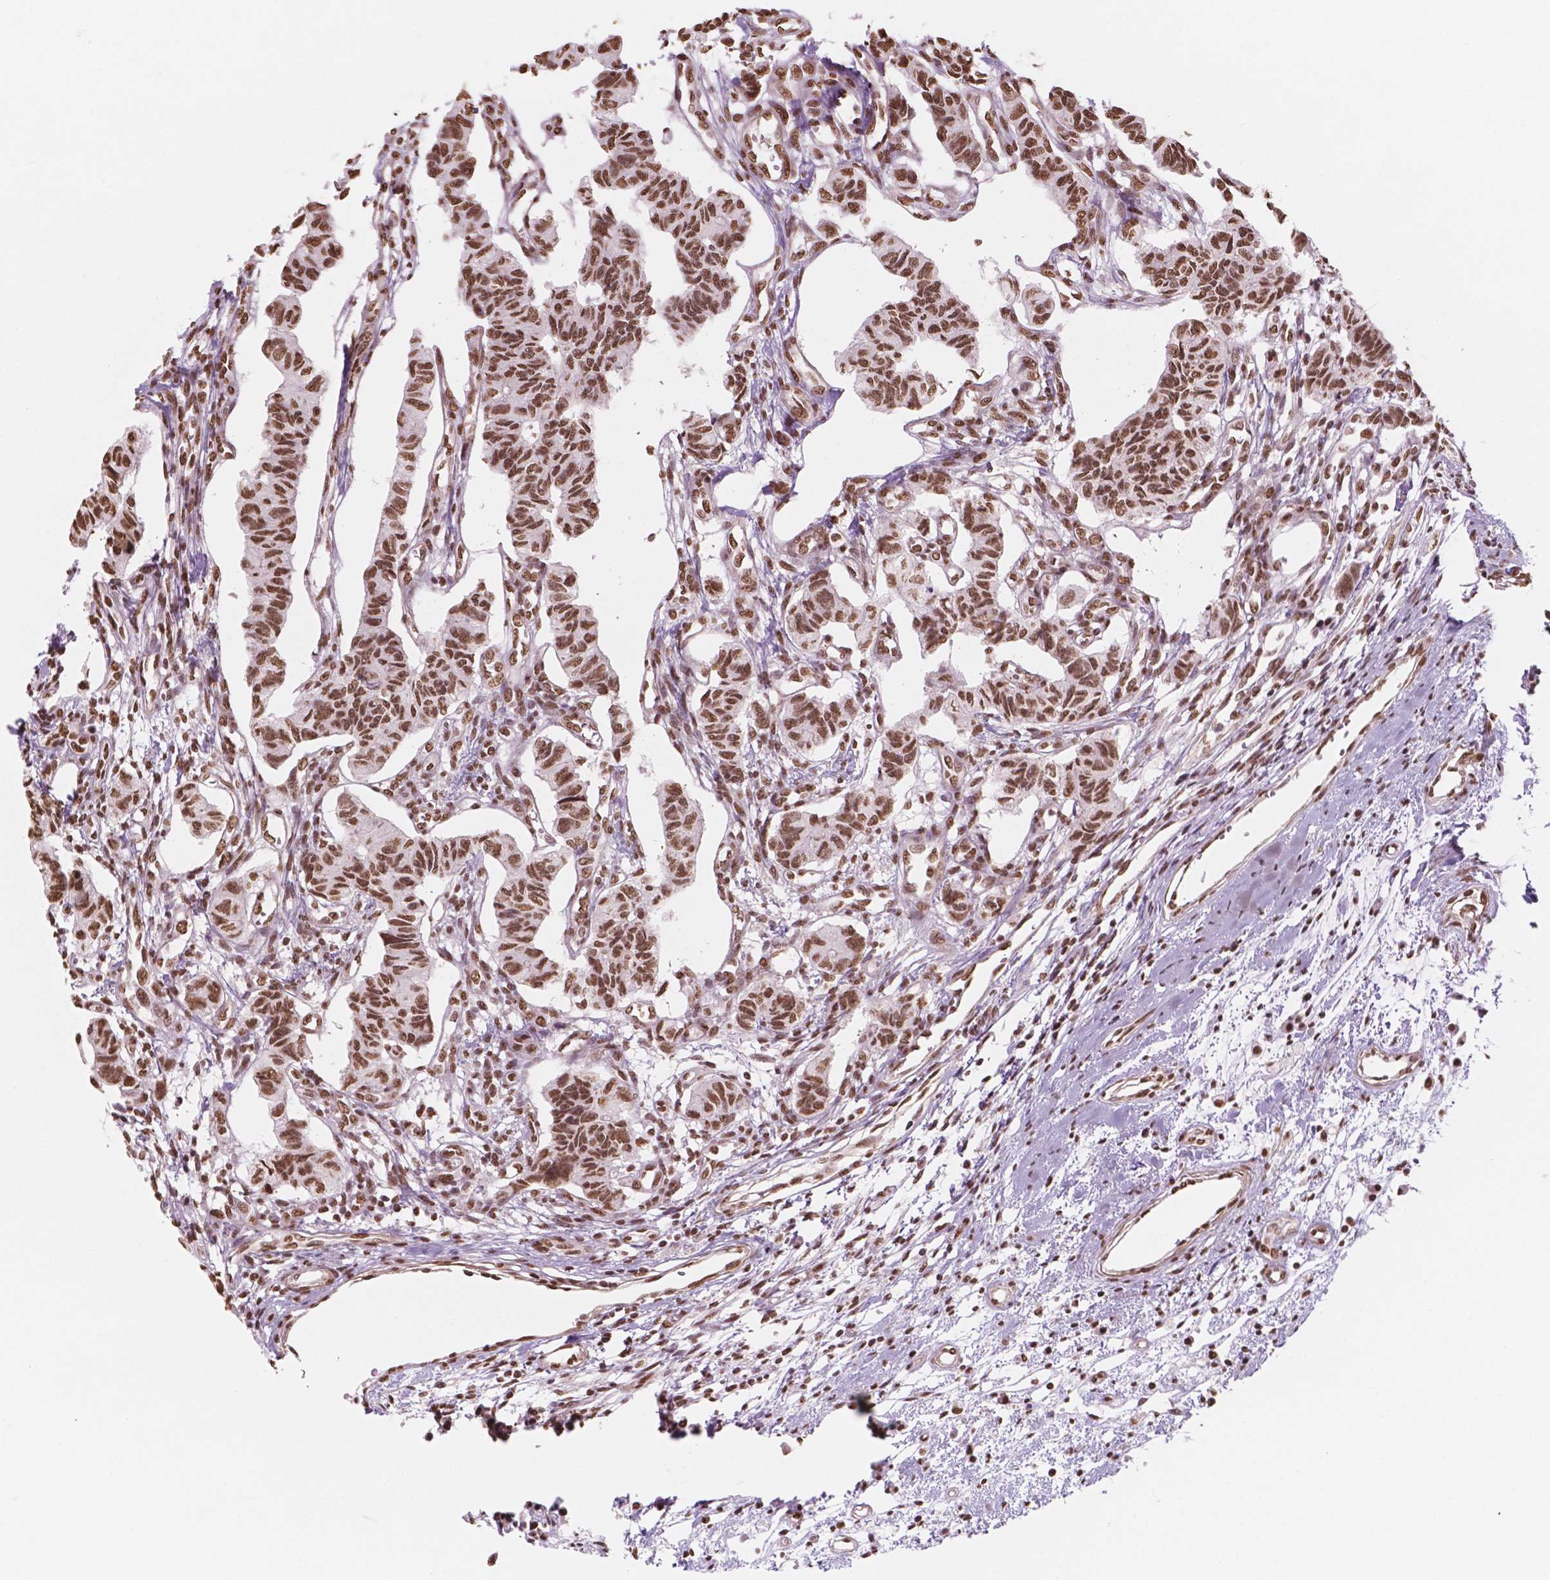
{"staining": {"intensity": "moderate", "quantity": ">75%", "location": "nuclear"}, "tissue": "carcinoid", "cell_type": "Tumor cells", "image_type": "cancer", "snomed": [{"axis": "morphology", "description": "Carcinoid, malignant, NOS"}, {"axis": "topography", "description": "Kidney"}], "caption": "High-power microscopy captured an immunohistochemistry (IHC) photomicrograph of malignant carcinoid, revealing moderate nuclear expression in approximately >75% of tumor cells. The staining was performed using DAB (3,3'-diaminobenzidine), with brown indicating positive protein expression. Nuclei are stained blue with hematoxylin.", "gene": "GTF3C5", "patient": {"sex": "female", "age": 41}}